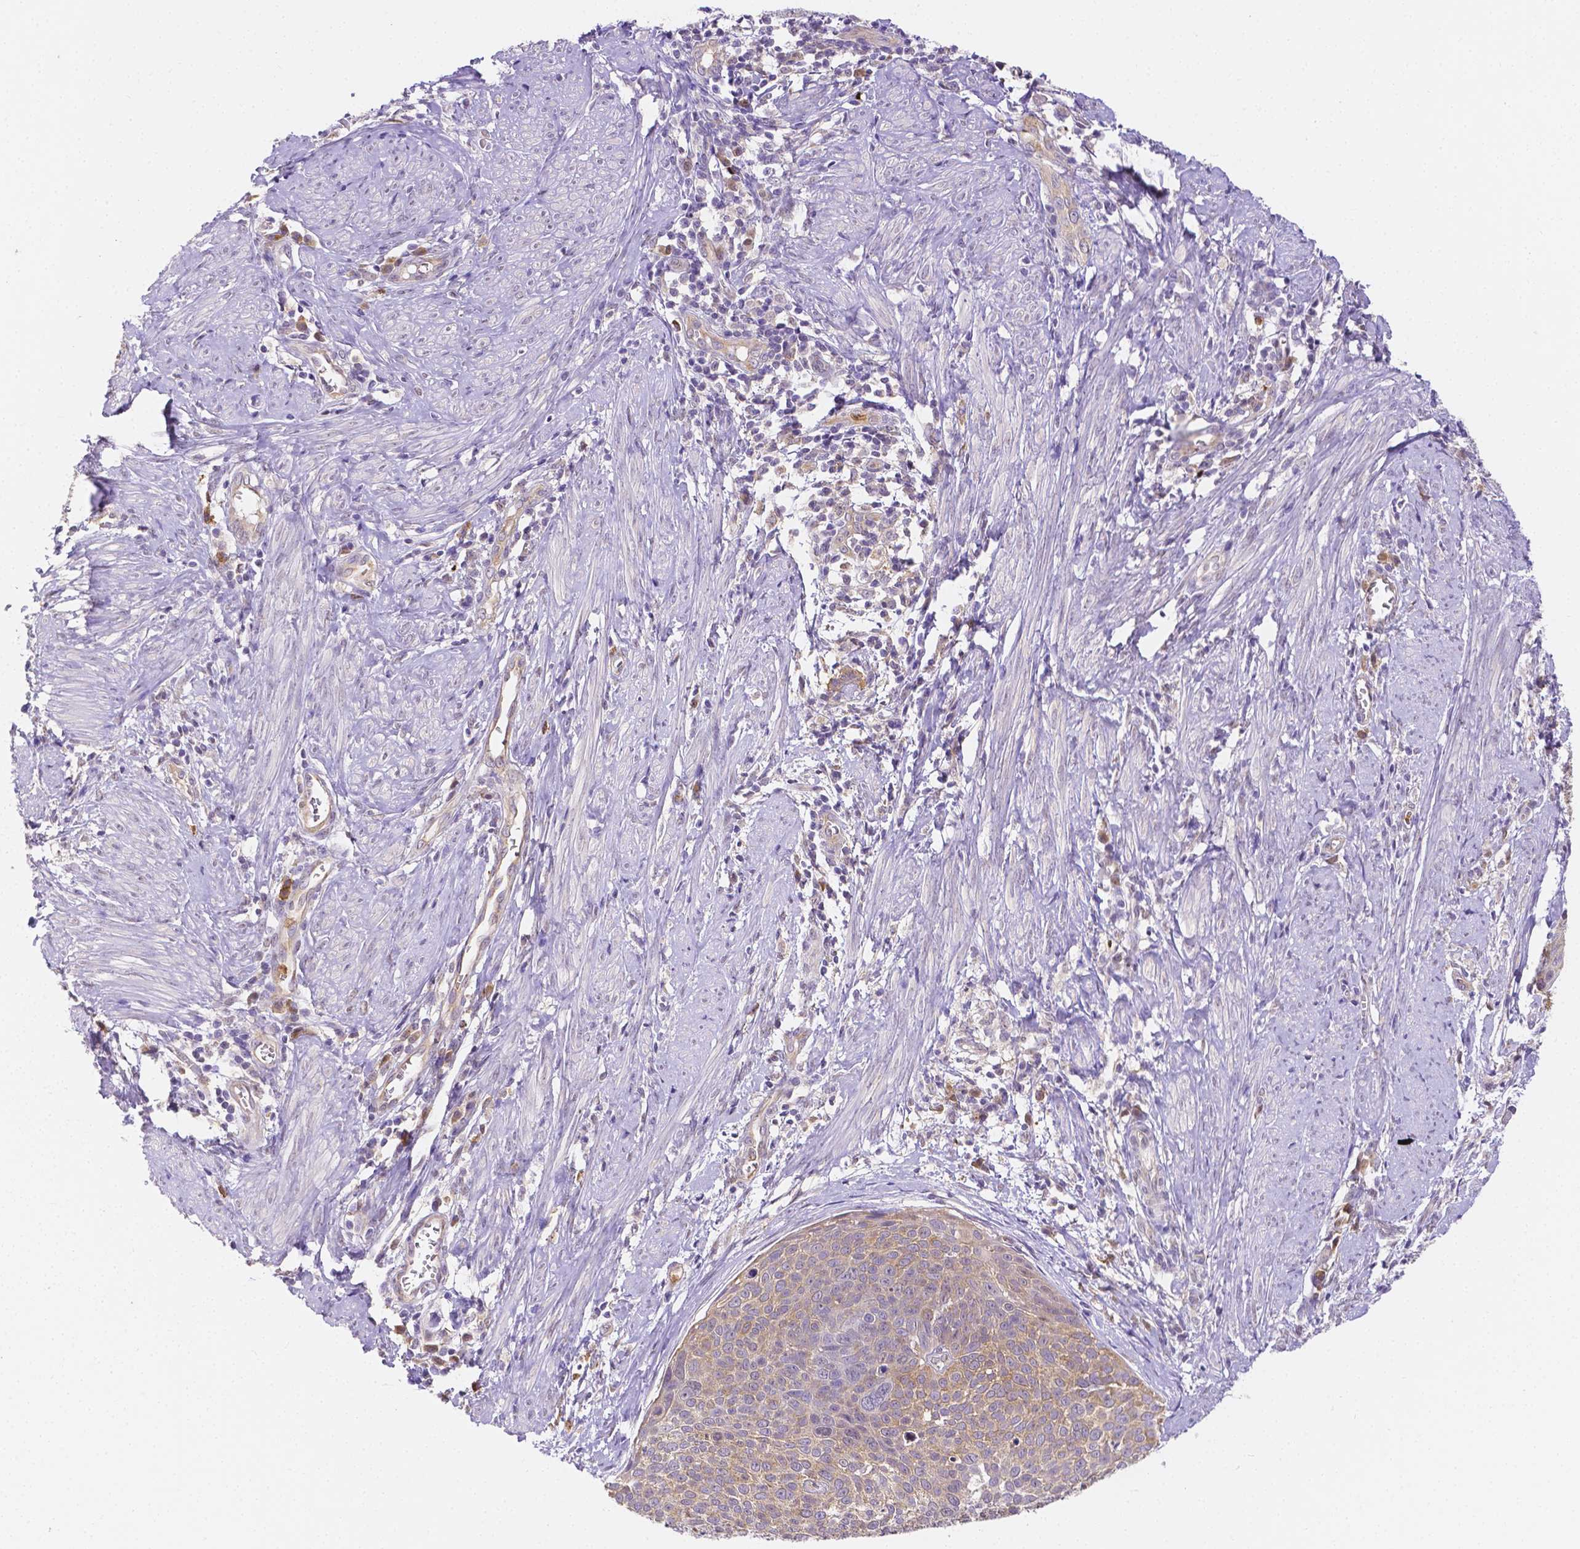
{"staining": {"intensity": "negative", "quantity": "none", "location": "none"}, "tissue": "cervical cancer", "cell_type": "Tumor cells", "image_type": "cancer", "snomed": [{"axis": "morphology", "description": "Squamous cell carcinoma, NOS"}, {"axis": "topography", "description": "Cervix"}], "caption": "DAB (3,3'-diaminobenzidine) immunohistochemical staining of cervical cancer displays no significant expression in tumor cells. Nuclei are stained in blue.", "gene": "ZNRD2", "patient": {"sex": "female", "age": 39}}